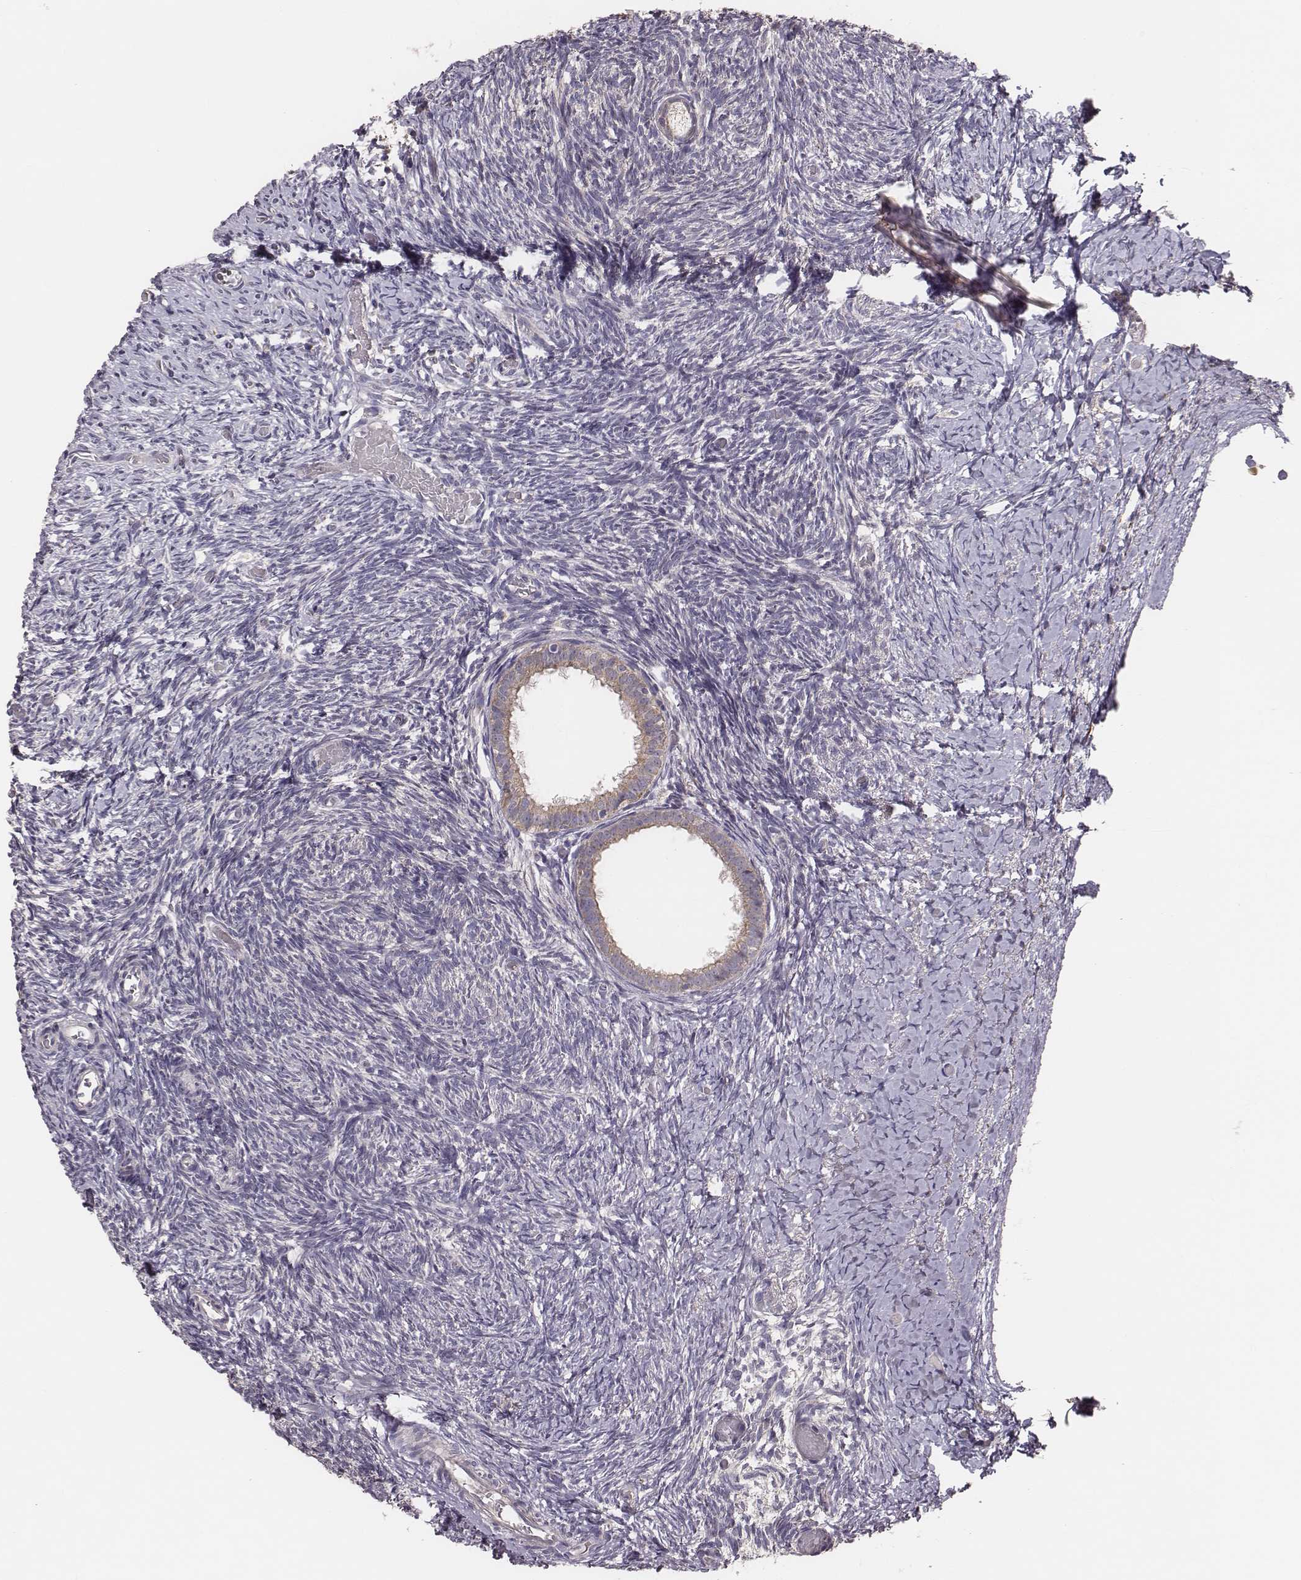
{"staining": {"intensity": "negative", "quantity": "none", "location": "none"}, "tissue": "ovary", "cell_type": "Follicle cells", "image_type": "normal", "snomed": [{"axis": "morphology", "description": "Normal tissue, NOS"}, {"axis": "topography", "description": "Ovary"}], "caption": "Immunohistochemistry image of unremarkable ovary stained for a protein (brown), which shows no positivity in follicle cells. (Brightfield microscopy of DAB immunohistochemistry (IHC) at high magnification).", "gene": "HAVCR1", "patient": {"sex": "female", "age": 39}}